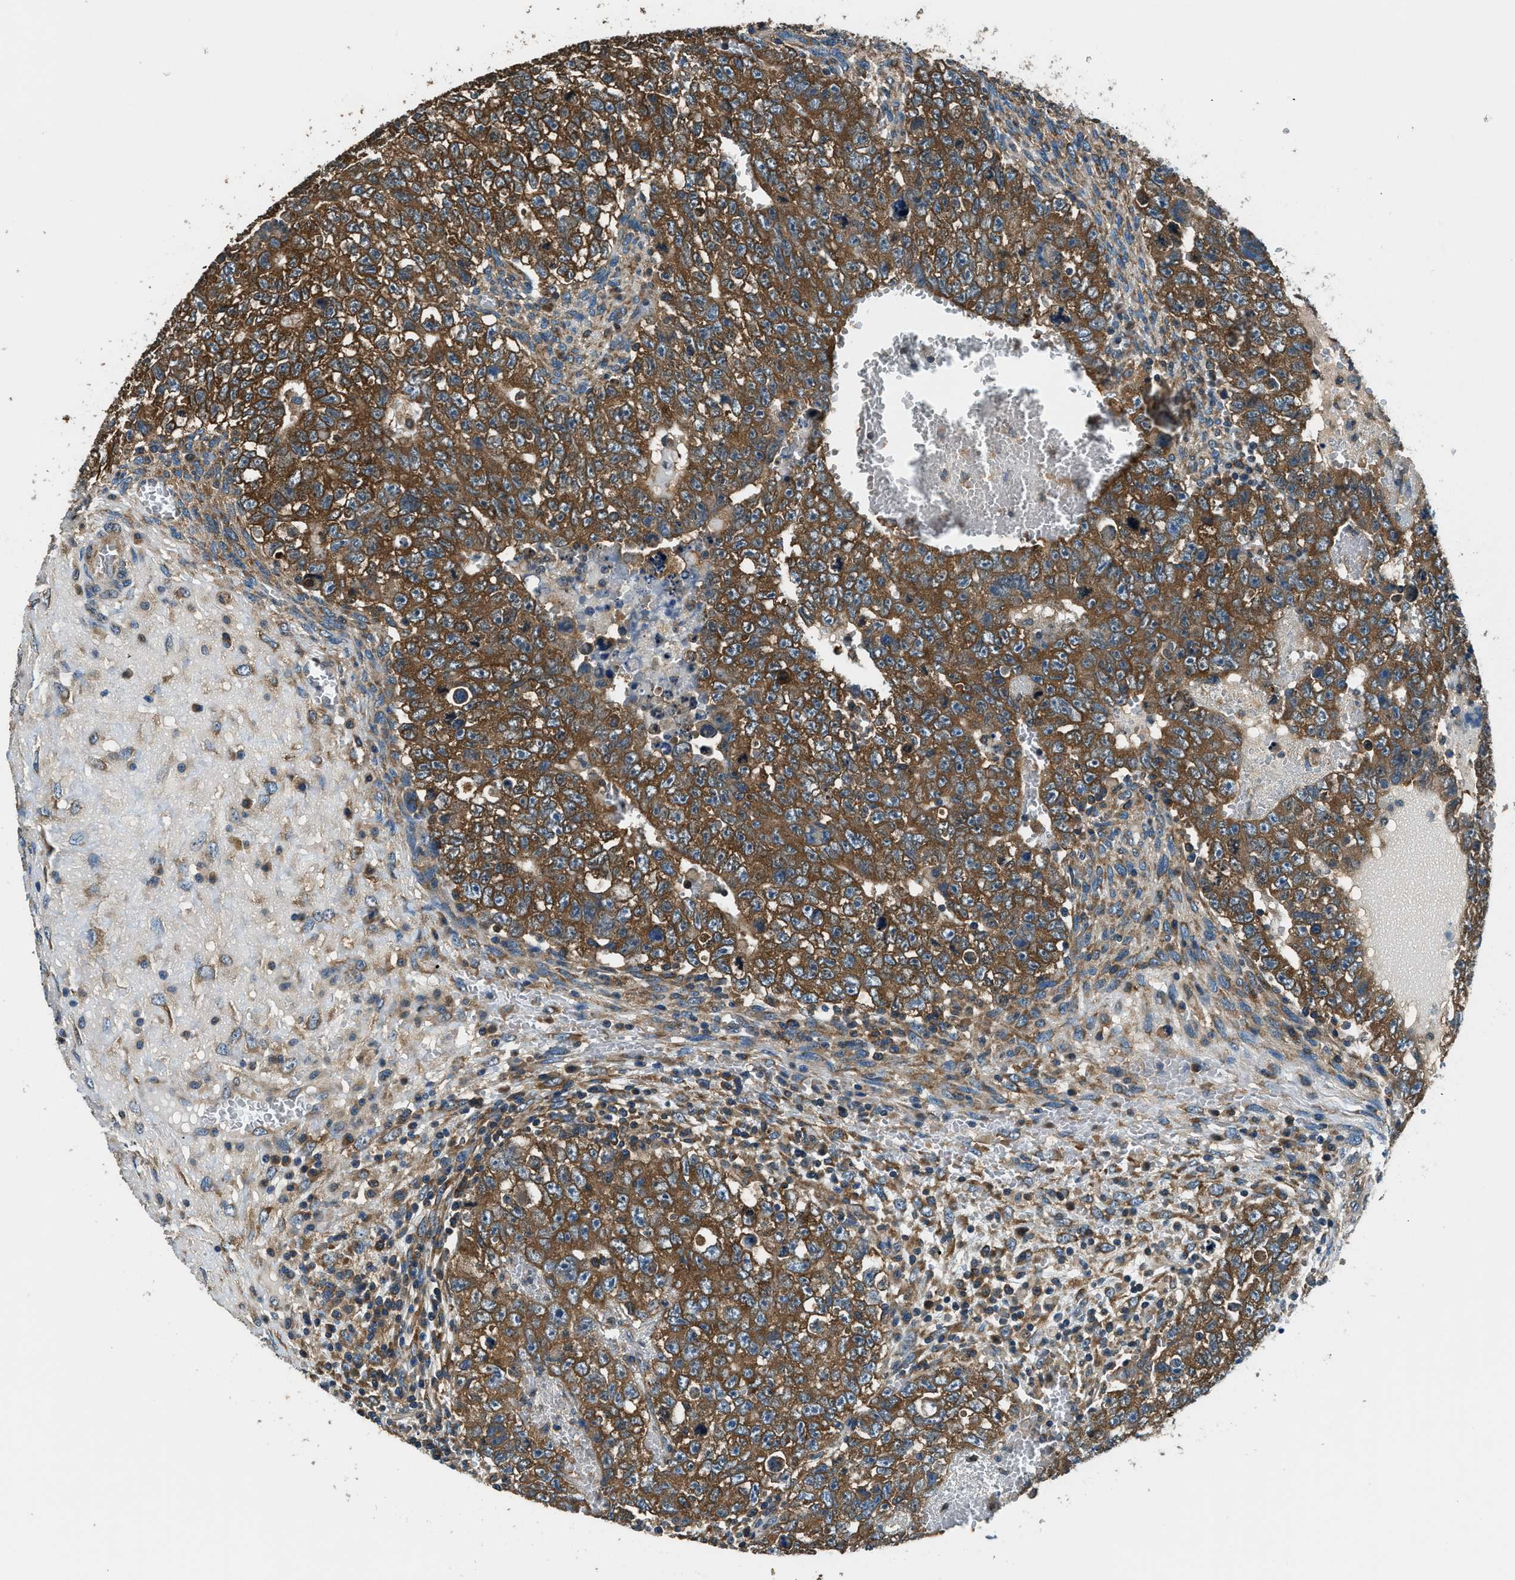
{"staining": {"intensity": "strong", "quantity": ">75%", "location": "cytoplasmic/membranous"}, "tissue": "testis cancer", "cell_type": "Tumor cells", "image_type": "cancer", "snomed": [{"axis": "morphology", "description": "Seminoma, NOS"}, {"axis": "morphology", "description": "Carcinoma, Embryonal, NOS"}, {"axis": "topography", "description": "Testis"}], "caption": "Protein staining of testis cancer tissue demonstrates strong cytoplasmic/membranous staining in about >75% of tumor cells.", "gene": "ARFGAP2", "patient": {"sex": "male", "age": 38}}